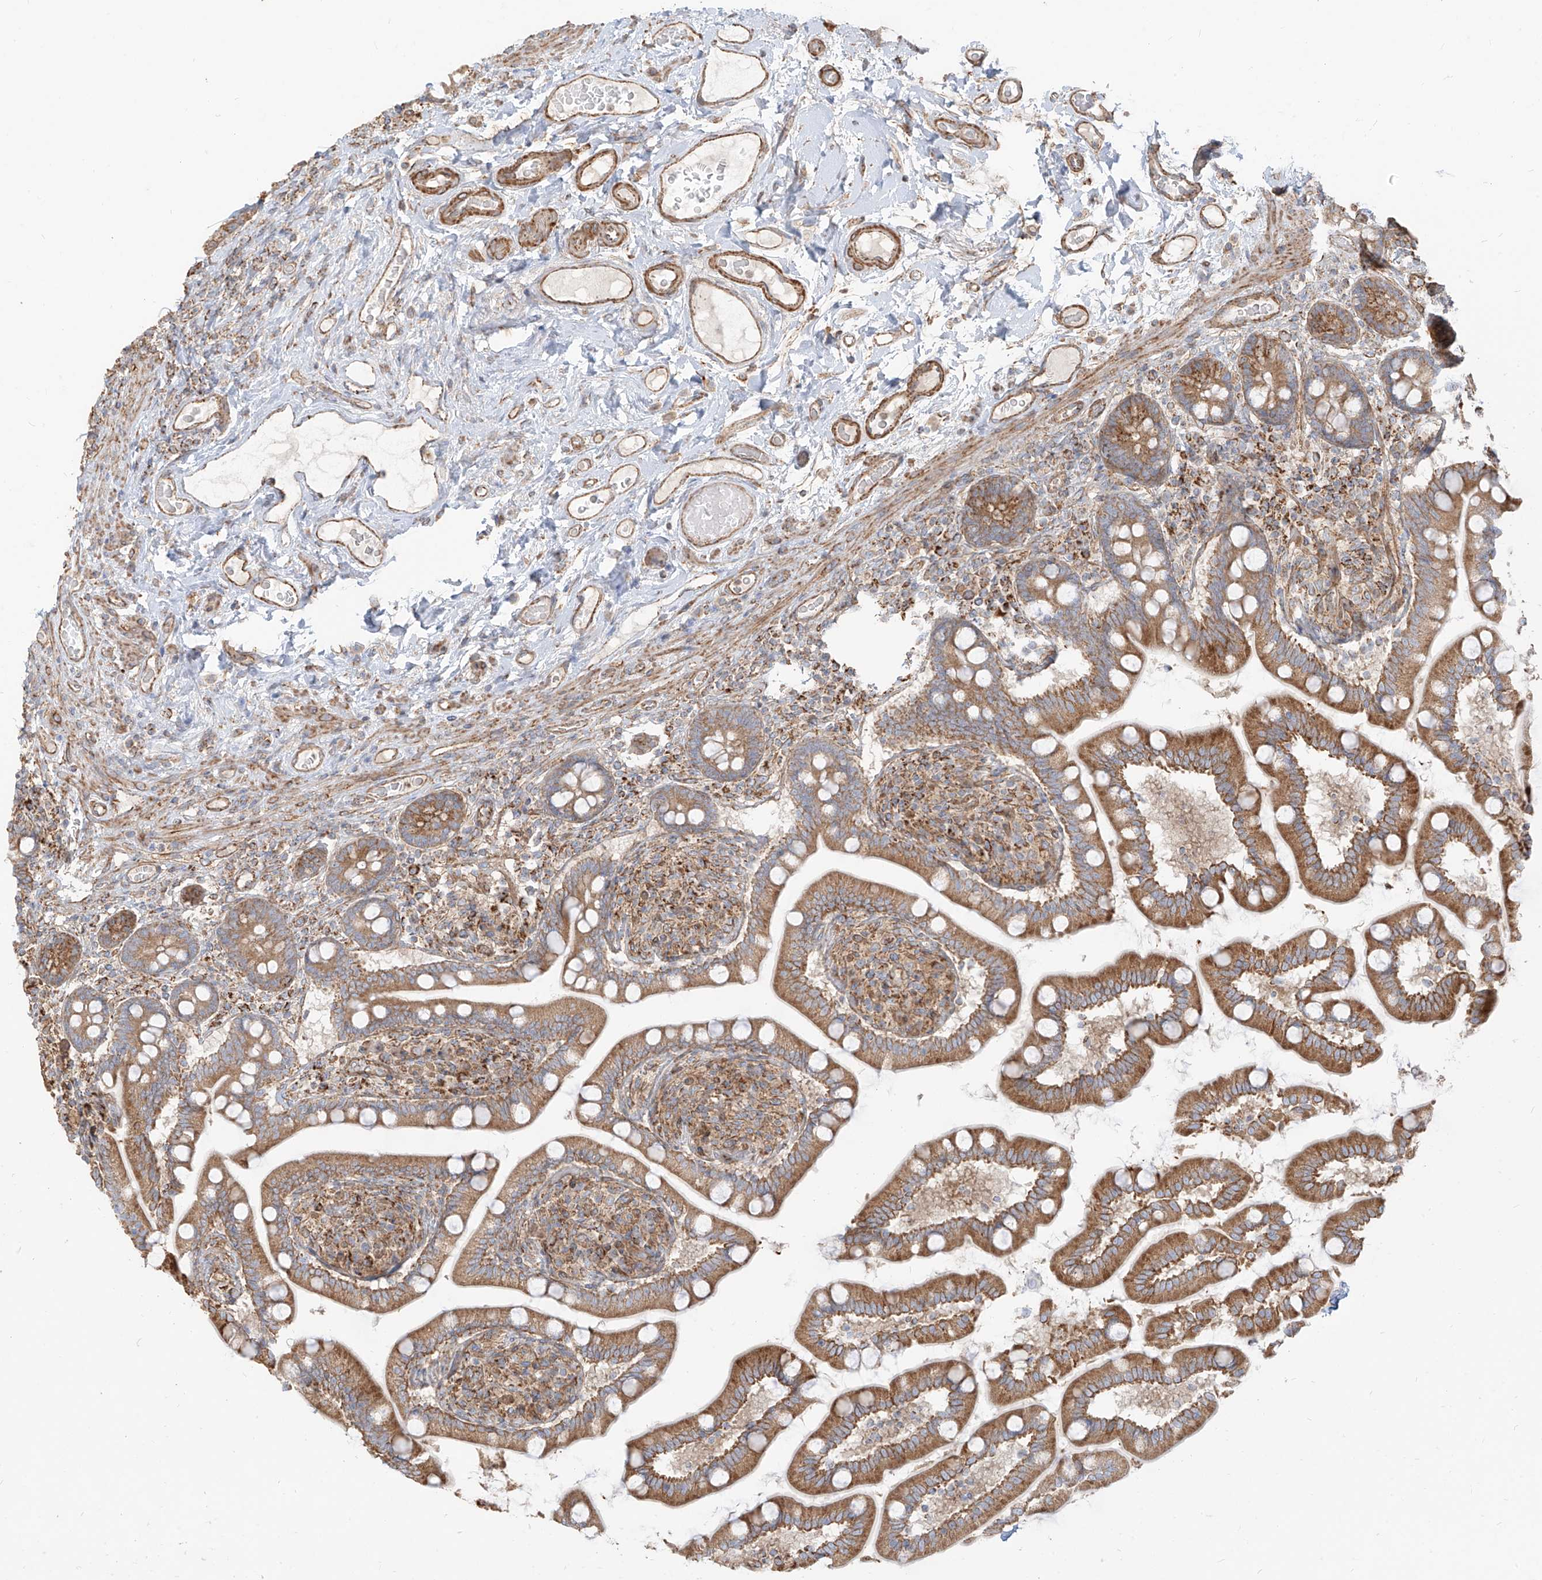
{"staining": {"intensity": "moderate", "quantity": ">75%", "location": "cytoplasmic/membranous"}, "tissue": "small intestine", "cell_type": "Glandular cells", "image_type": "normal", "snomed": [{"axis": "morphology", "description": "Normal tissue, NOS"}, {"axis": "topography", "description": "Small intestine"}], "caption": "The micrograph shows staining of benign small intestine, revealing moderate cytoplasmic/membranous protein positivity (brown color) within glandular cells. (brown staining indicates protein expression, while blue staining denotes nuclei).", "gene": "PLCL1", "patient": {"sex": "female", "age": 64}}